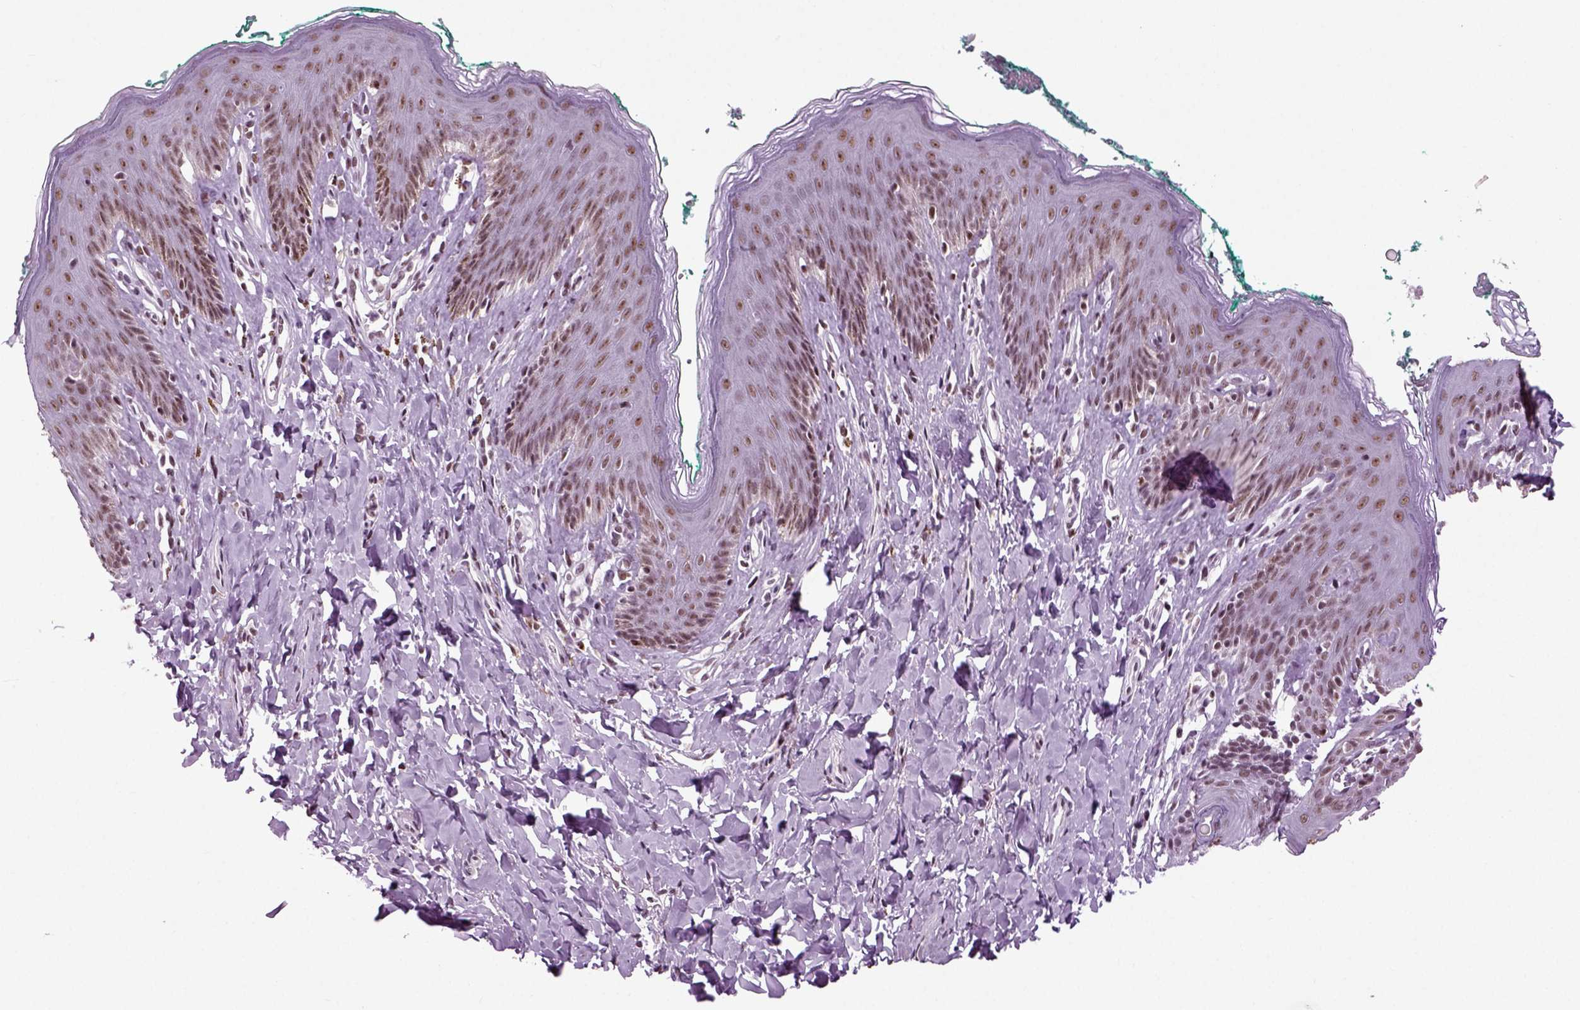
{"staining": {"intensity": "weak", "quantity": ">75%", "location": "nuclear"}, "tissue": "skin", "cell_type": "Epidermal cells", "image_type": "normal", "snomed": [{"axis": "morphology", "description": "Normal tissue, NOS"}, {"axis": "topography", "description": "Vulva"}], "caption": "A brown stain shows weak nuclear staining of a protein in epidermal cells of unremarkable skin.", "gene": "RCOR3", "patient": {"sex": "female", "age": 66}}